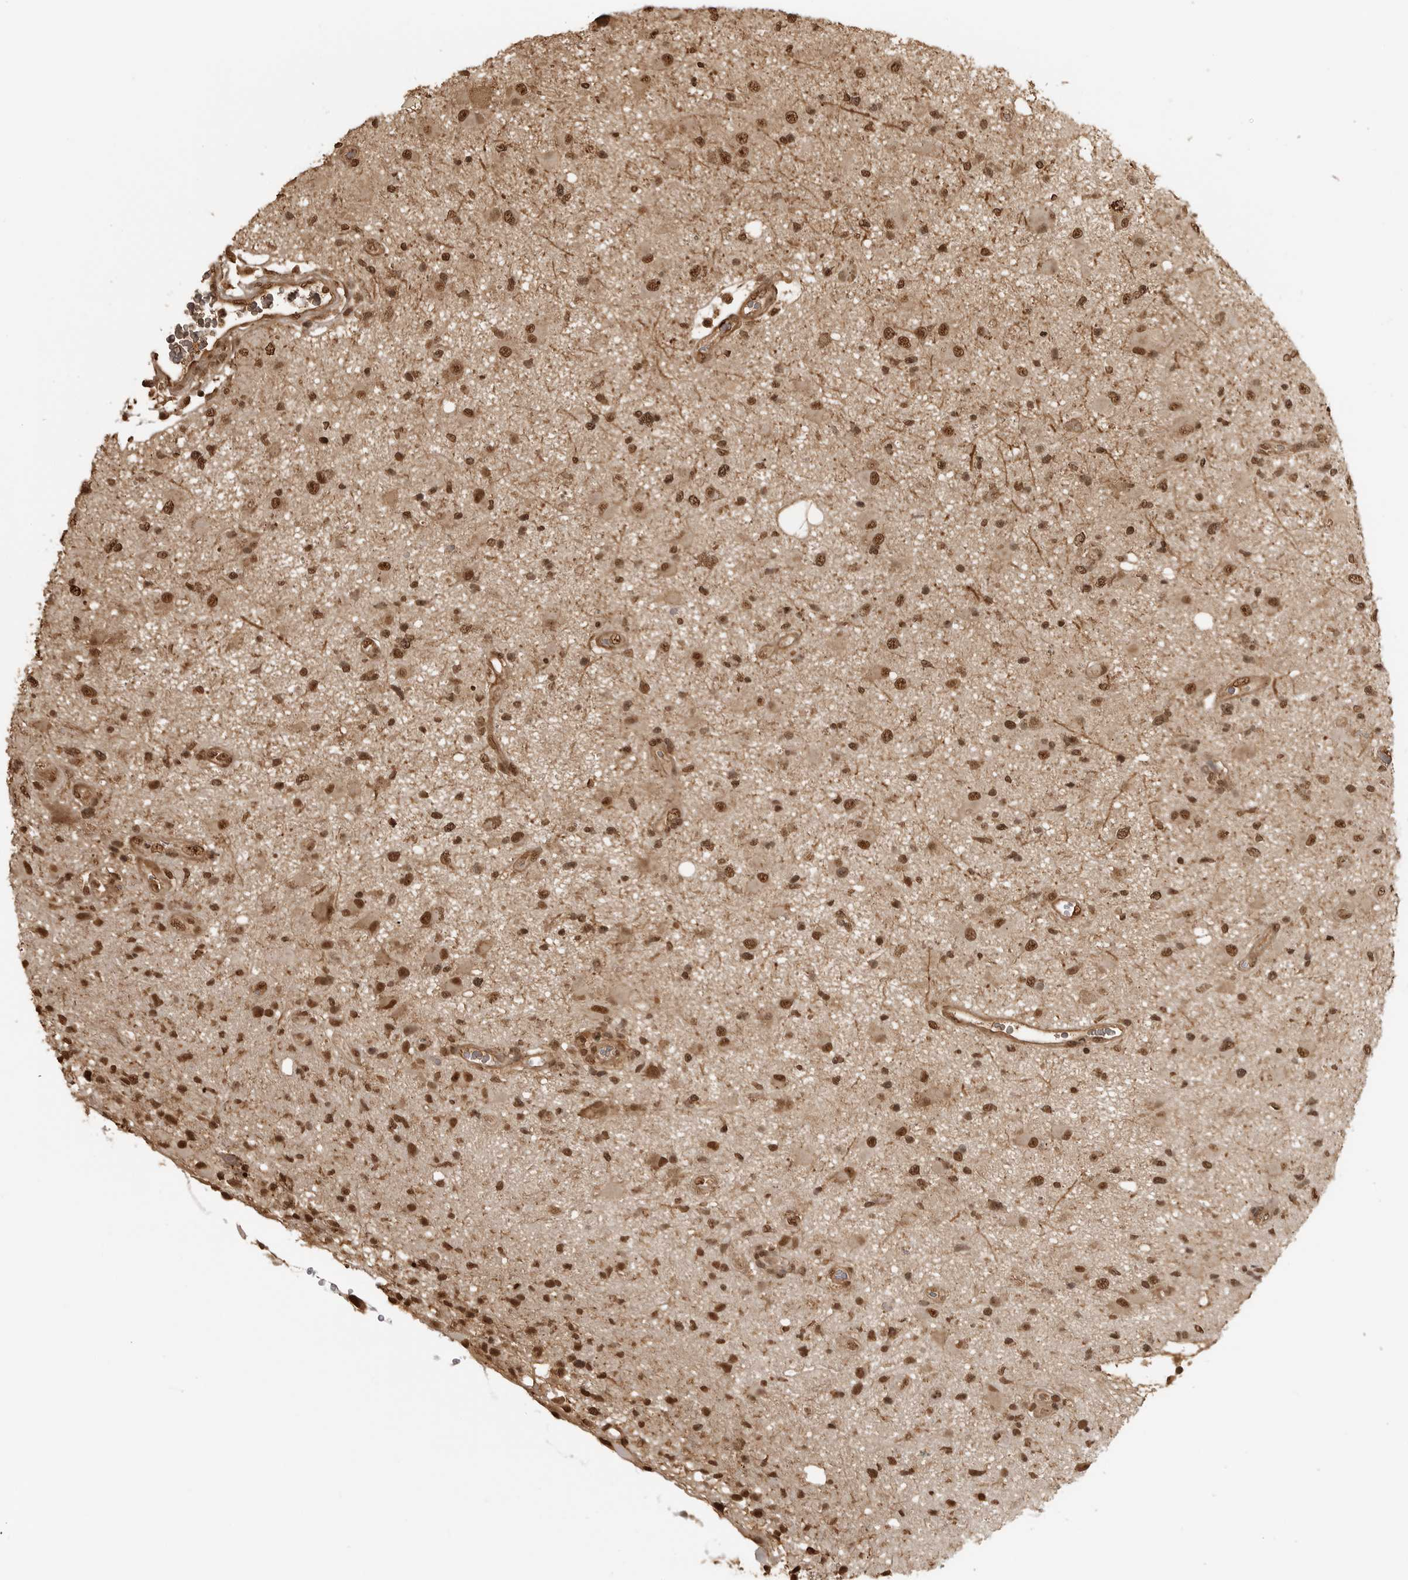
{"staining": {"intensity": "moderate", "quantity": ">75%", "location": "nuclear"}, "tissue": "glioma", "cell_type": "Tumor cells", "image_type": "cancer", "snomed": [{"axis": "morphology", "description": "Glioma, malignant, High grade"}, {"axis": "topography", "description": "Brain"}], "caption": "Immunohistochemistry (DAB (3,3'-diaminobenzidine)) staining of malignant high-grade glioma displays moderate nuclear protein positivity in about >75% of tumor cells.", "gene": "CLOCK", "patient": {"sex": "male", "age": 33}}